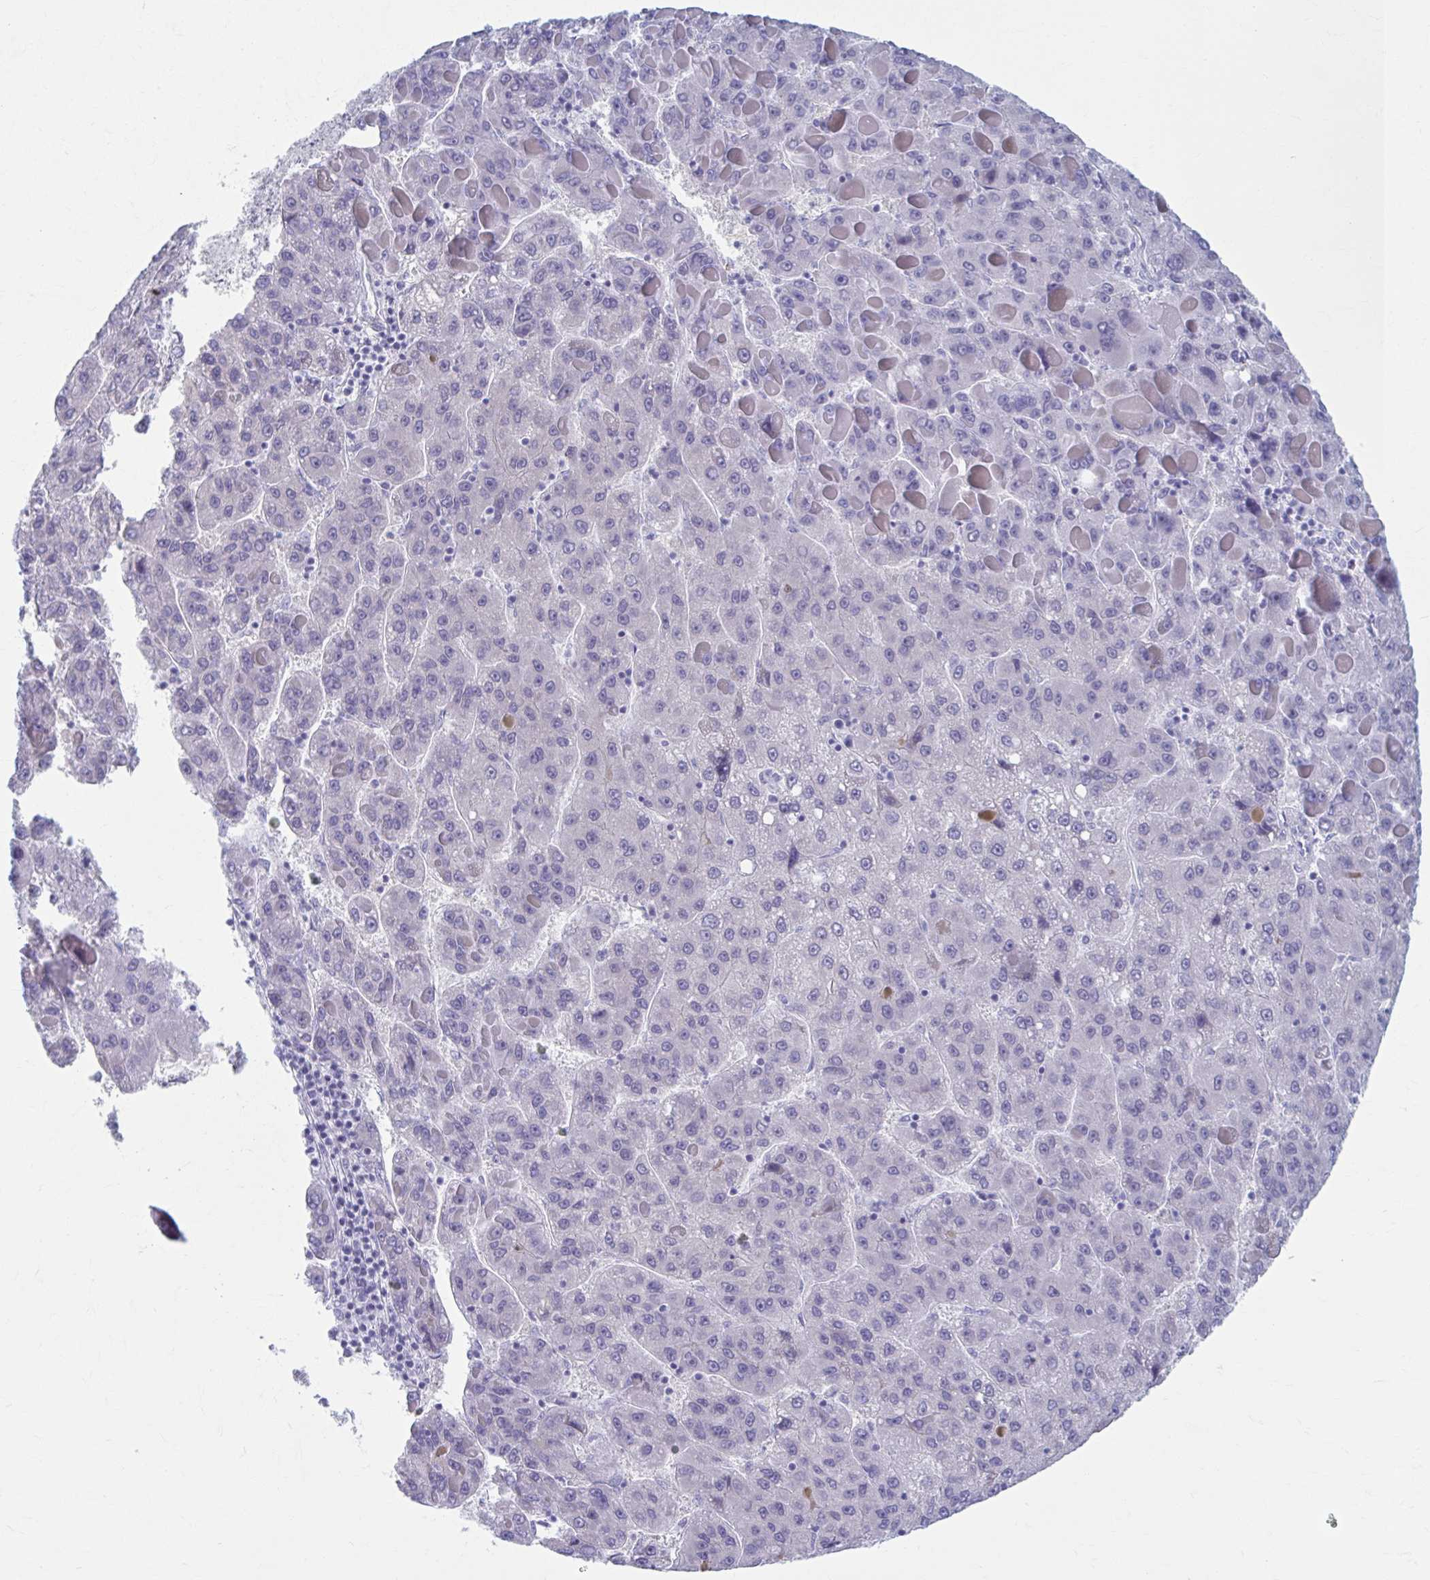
{"staining": {"intensity": "negative", "quantity": "none", "location": "none"}, "tissue": "liver cancer", "cell_type": "Tumor cells", "image_type": "cancer", "snomed": [{"axis": "morphology", "description": "Carcinoma, Hepatocellular, NOS"}, {"axis": "topography", "description": "Liver"}], "caption": "A photomicrograph of liver hepatocellular carcinoma stained for a protein displays no brown staining in tumor cells.", "gene": "CCDC105", "patient": {"sex": "female", "age": 82}}